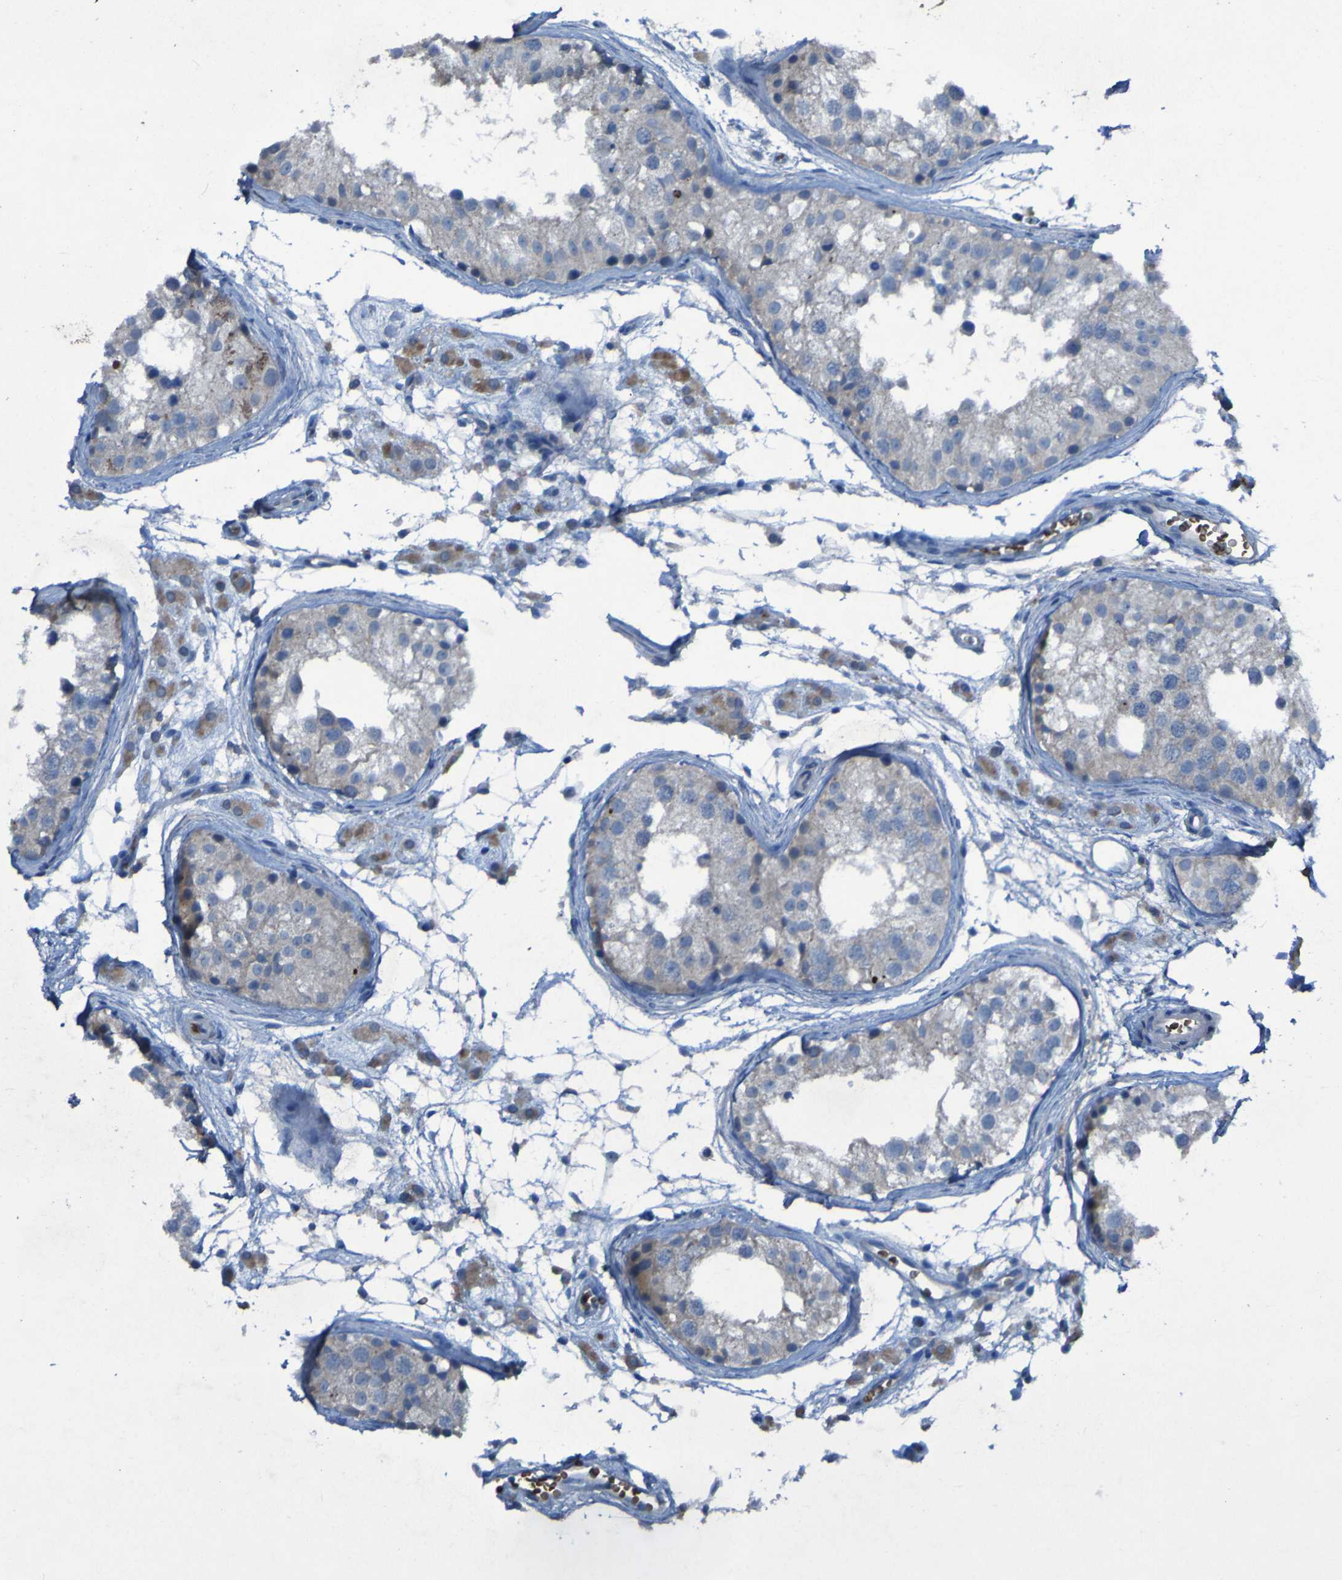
{"staining": {"intensity": "negative", "quantity": "none", "location": "none"}, "tissue": "testis", "cell_type": "Cells in seminiferous ducts", "image_type": "normal", "snomed": [{"axis": "morphology", "description": "Normal tissue, NOS"}, {"axis": "morphology", "description": "Adenocarcinoma, metastatic, NOS"}, {"axis": "topography", "description": "Testis"}], "caption": "A high-resolution photomicrograph shows IHC staining of unremarkable testis, which shows no significant positivity in cells in seminiferous ducts.", "gene": "SGK2", "patient": {"sex": "male", "age": 26}}